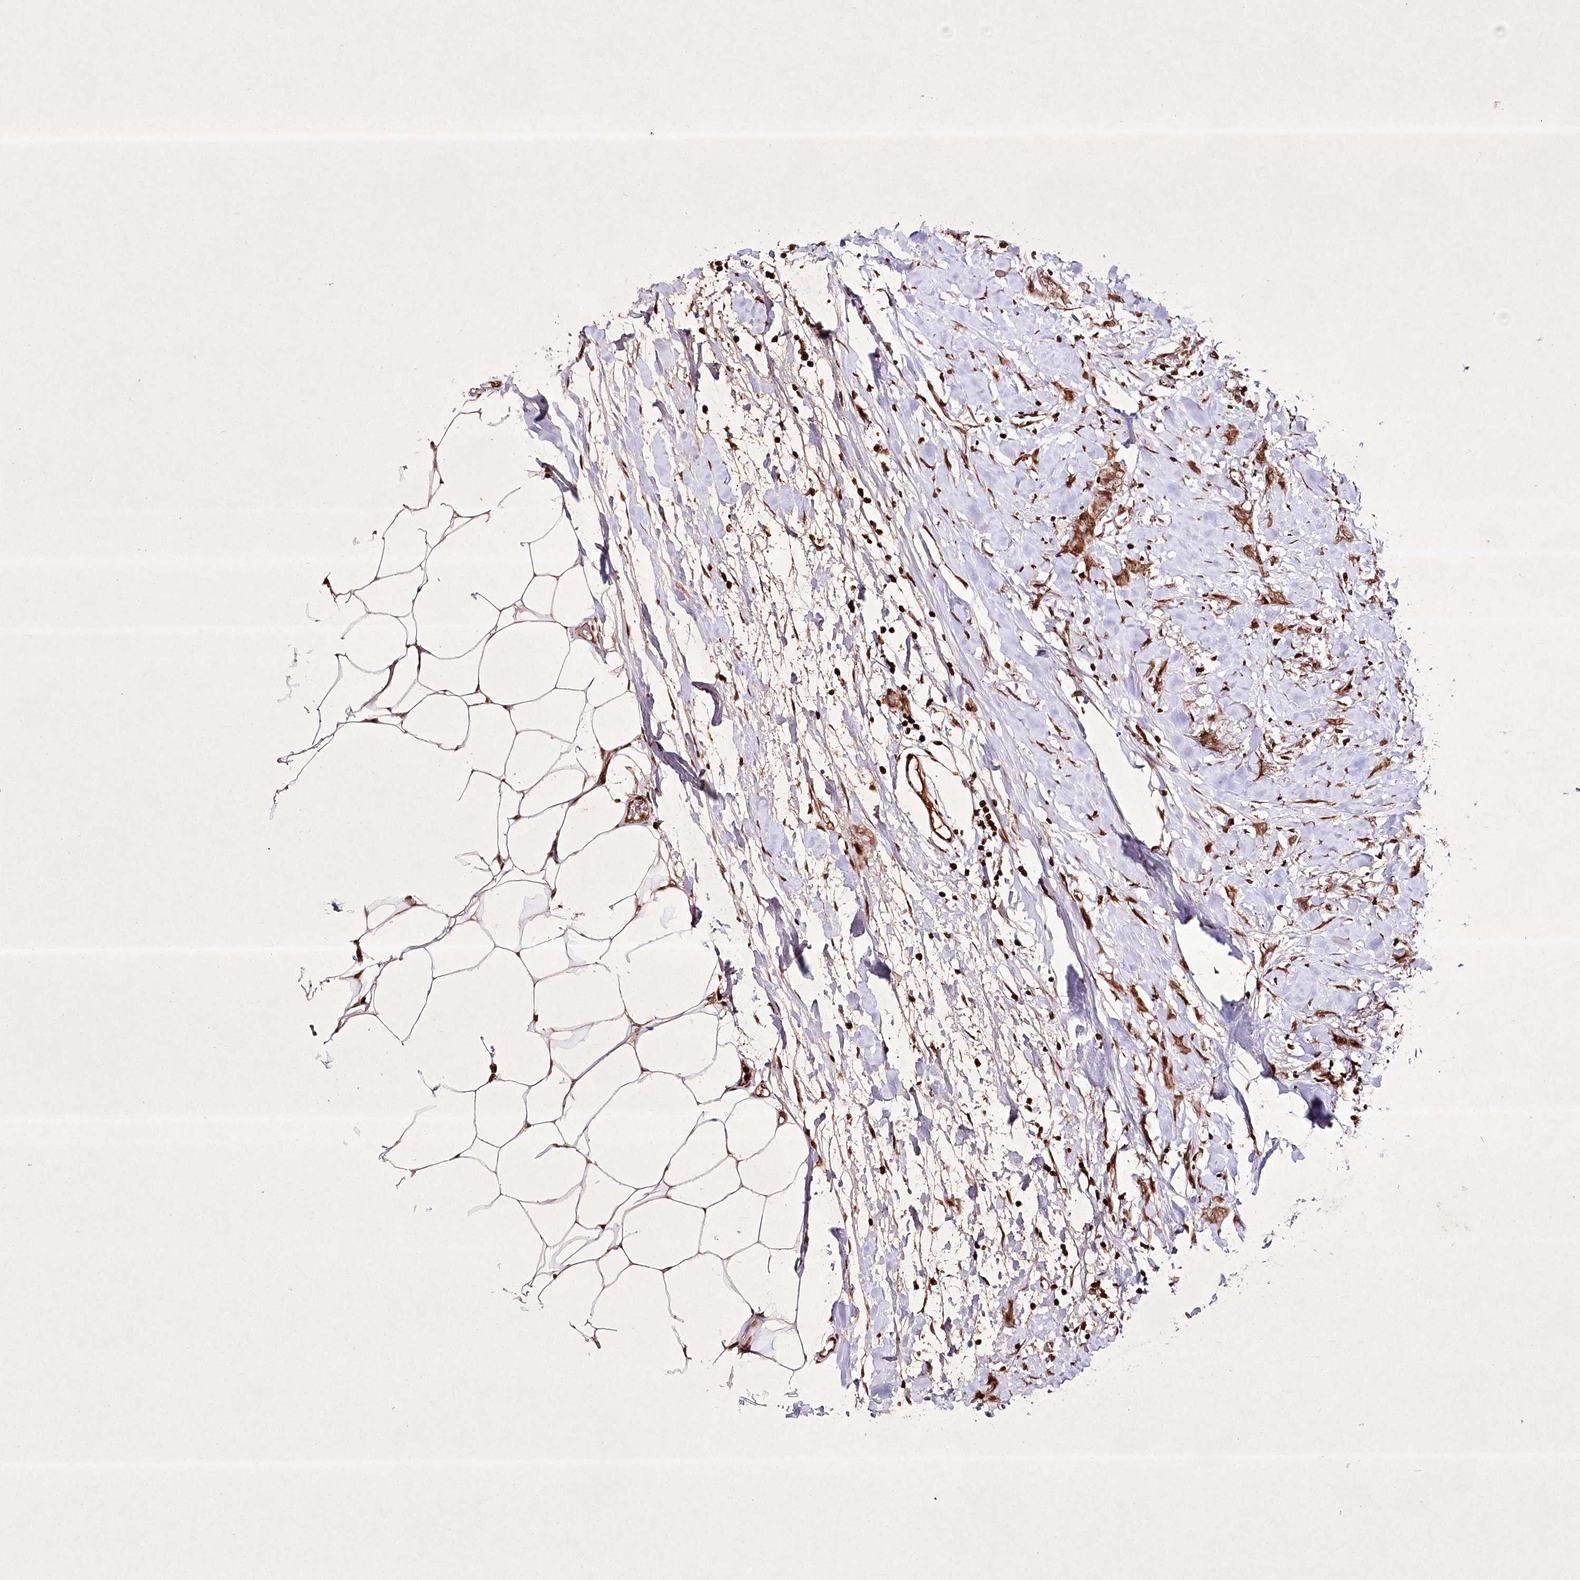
{"staining": {"intensity": "moderate", "quantity": ">75%", "location": "cytoplasmic/membranous,nuclear"}, "tissue": "breast cancer", "cell_type": "Tumor cells", "image_type": "cancer", "snomed": [{"axis": "morphology", "description": "Lobular carcinoma, in situ"}, {"axis": "morphology", "description": "Lobular carcinoma"}, {"axis": "topography", "description": "Breast"}], "caption": "Brown immunohistochemical staining in breast cancer exhibits moderate cytoplasmic/membranous and nuclear staining in approximately >75% of tumor cells.", "gene": "CARM1", "patient": {"sex": "female", "age": 41}}